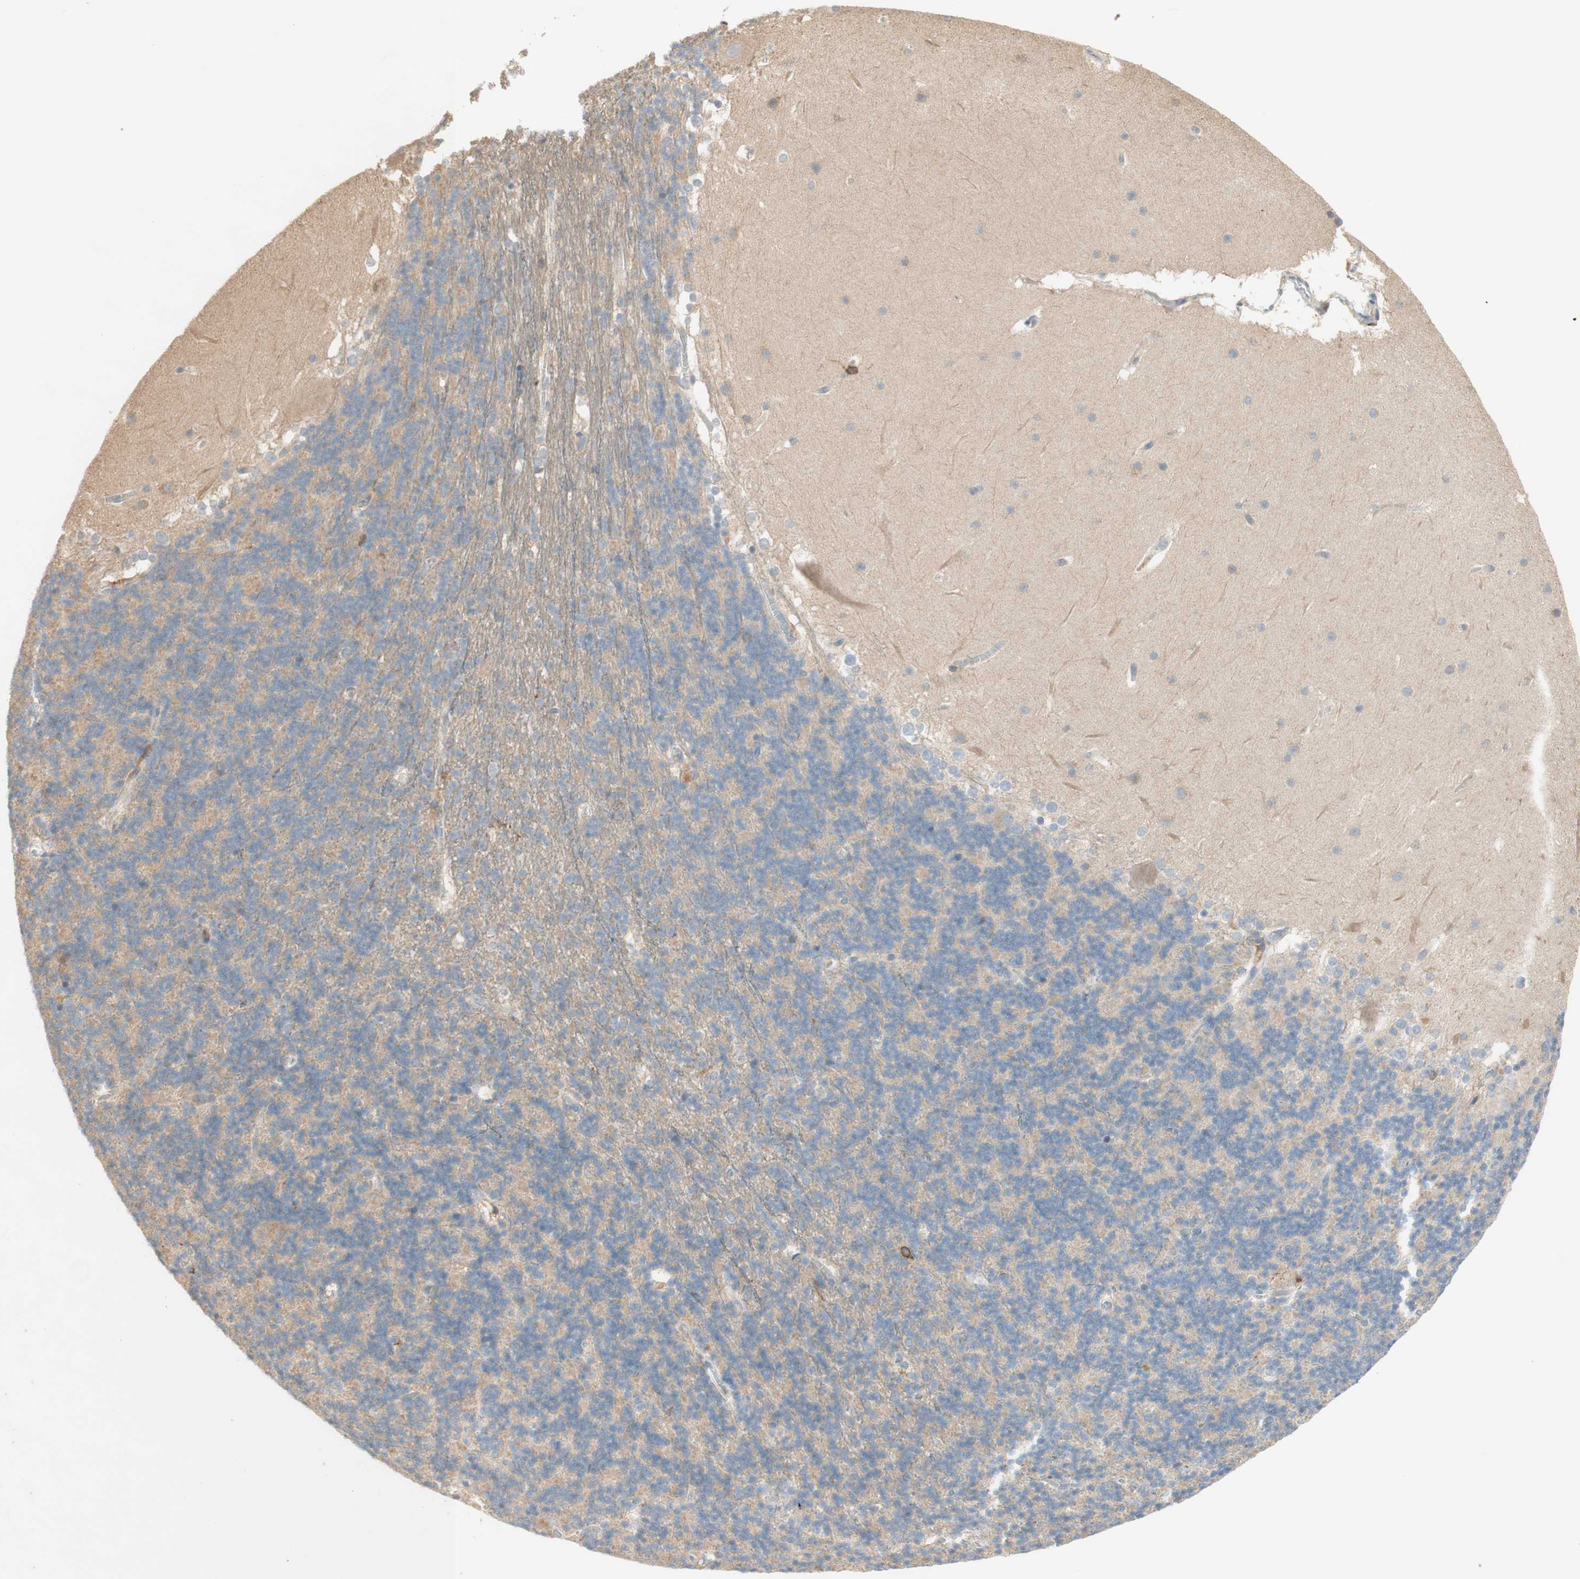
{"staining": {"intensity": "weak", "quantity": "<25%", "location": "cytoplasmic/membranous"}, "tissue": "cerebellum", "cell_type": "Cells in granular layer", "image_type": "normal", "snomed": [{"axis": "morphology", "description": "Normal tissue, NOS"}, {"axis": "topography", "description": "Cerebellum"}], "caption": "Normal cerebellum was stained to show a protein in brown. There is no significant staining in cells in granular layer.", "gene": "CLCN2", "patient": {"sex": "female", "age": 19}}